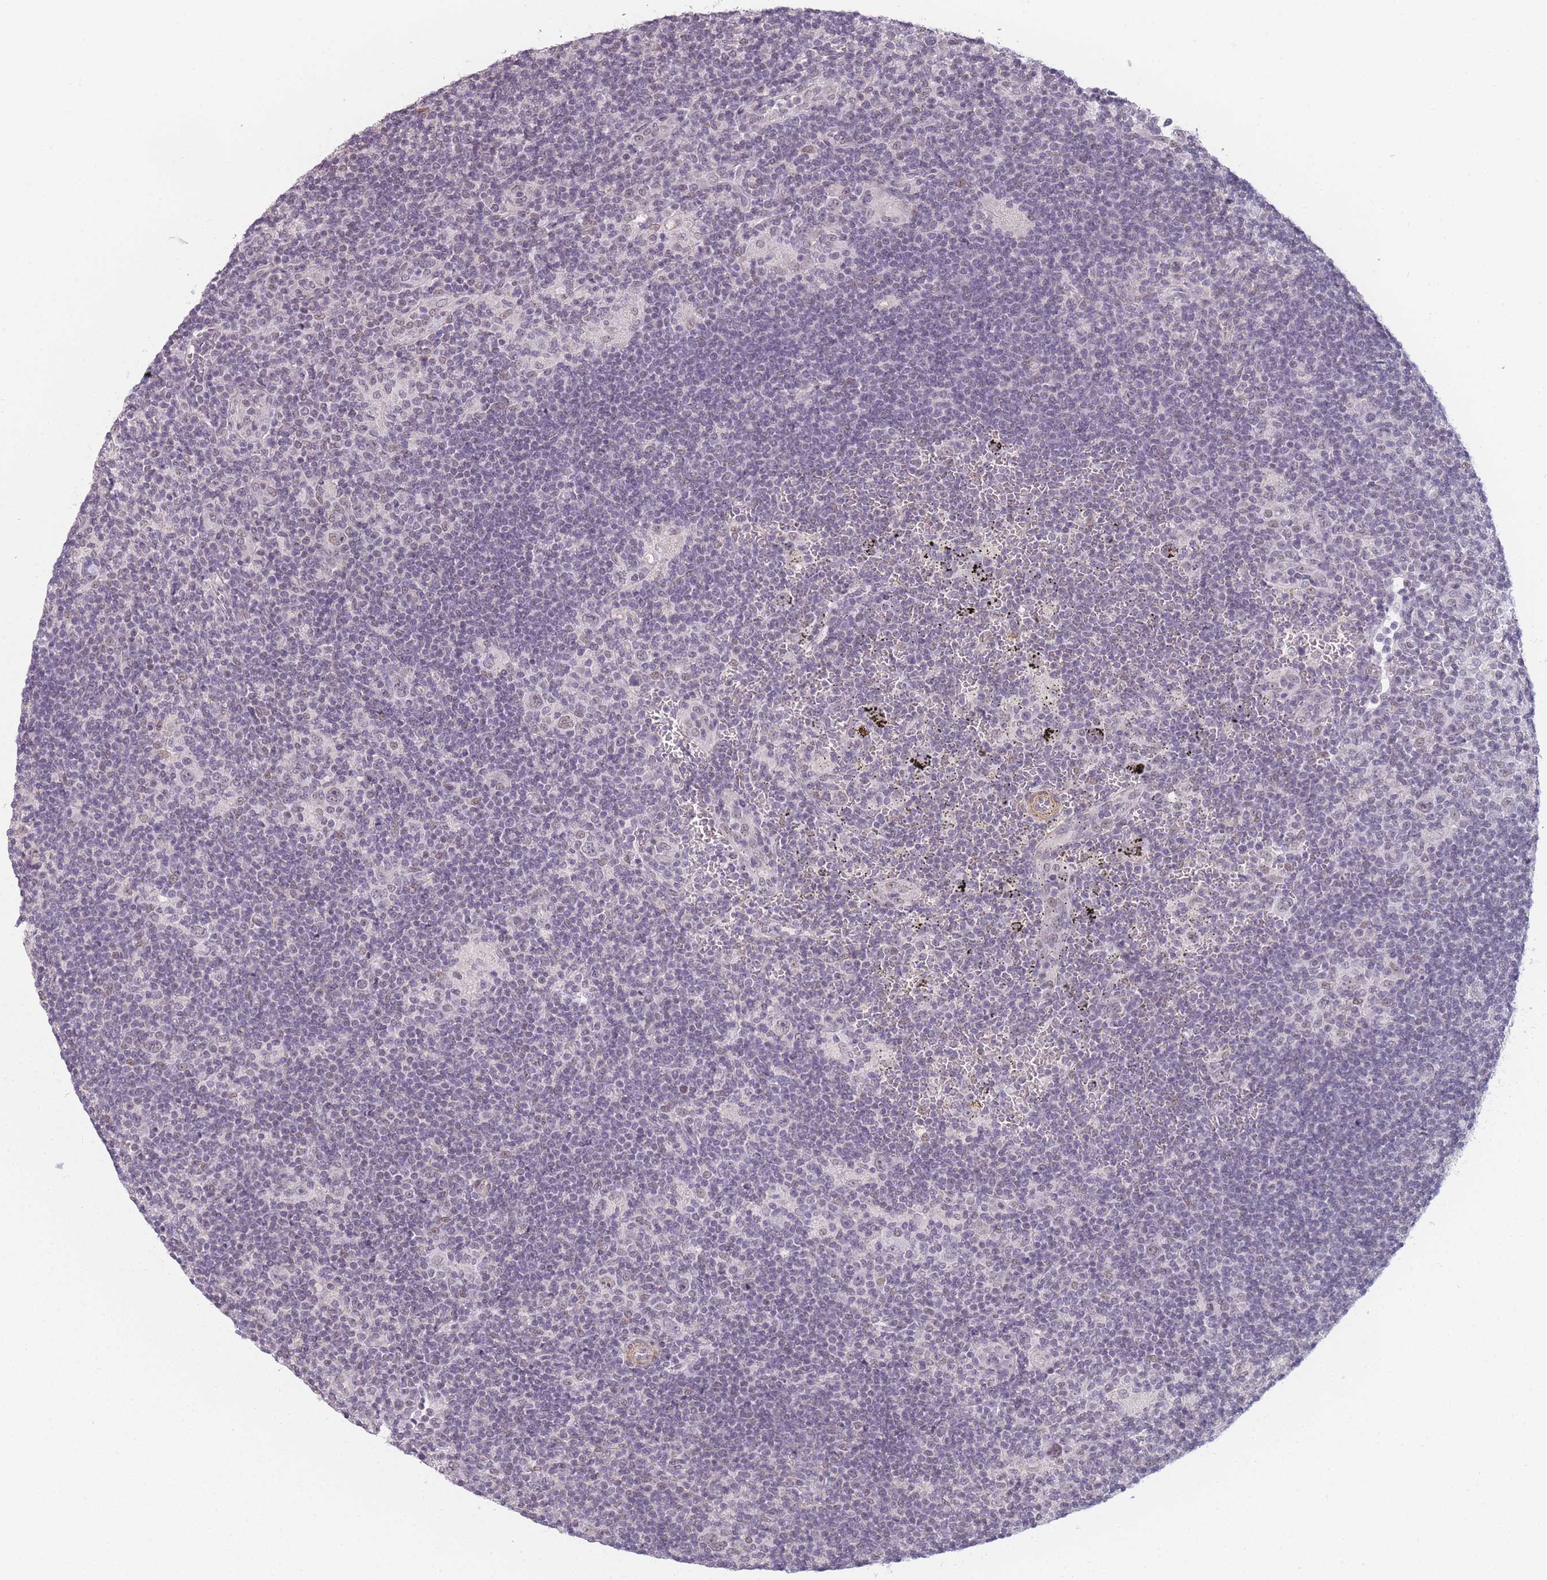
{"staining": {"intensity": "weak", "quantity": "25%-75%", "location": "nuclear"}, "tissue": "lymphoma", "cell_type": "Tumor cells", "image_type": "cancer", "snomed": [{"axis": "morphology", "description": "Hodgkin's disease, NOS"}, {"axis": "topography", "description": "Lymph node"}], "caption": "A low amount of weak nuclear positivity is seen in about 25%-75% of tumor cells in Hodgkin's disease tissue.", "gene": "SIN3B", "patient": {"sex": "female", "age": 57}}